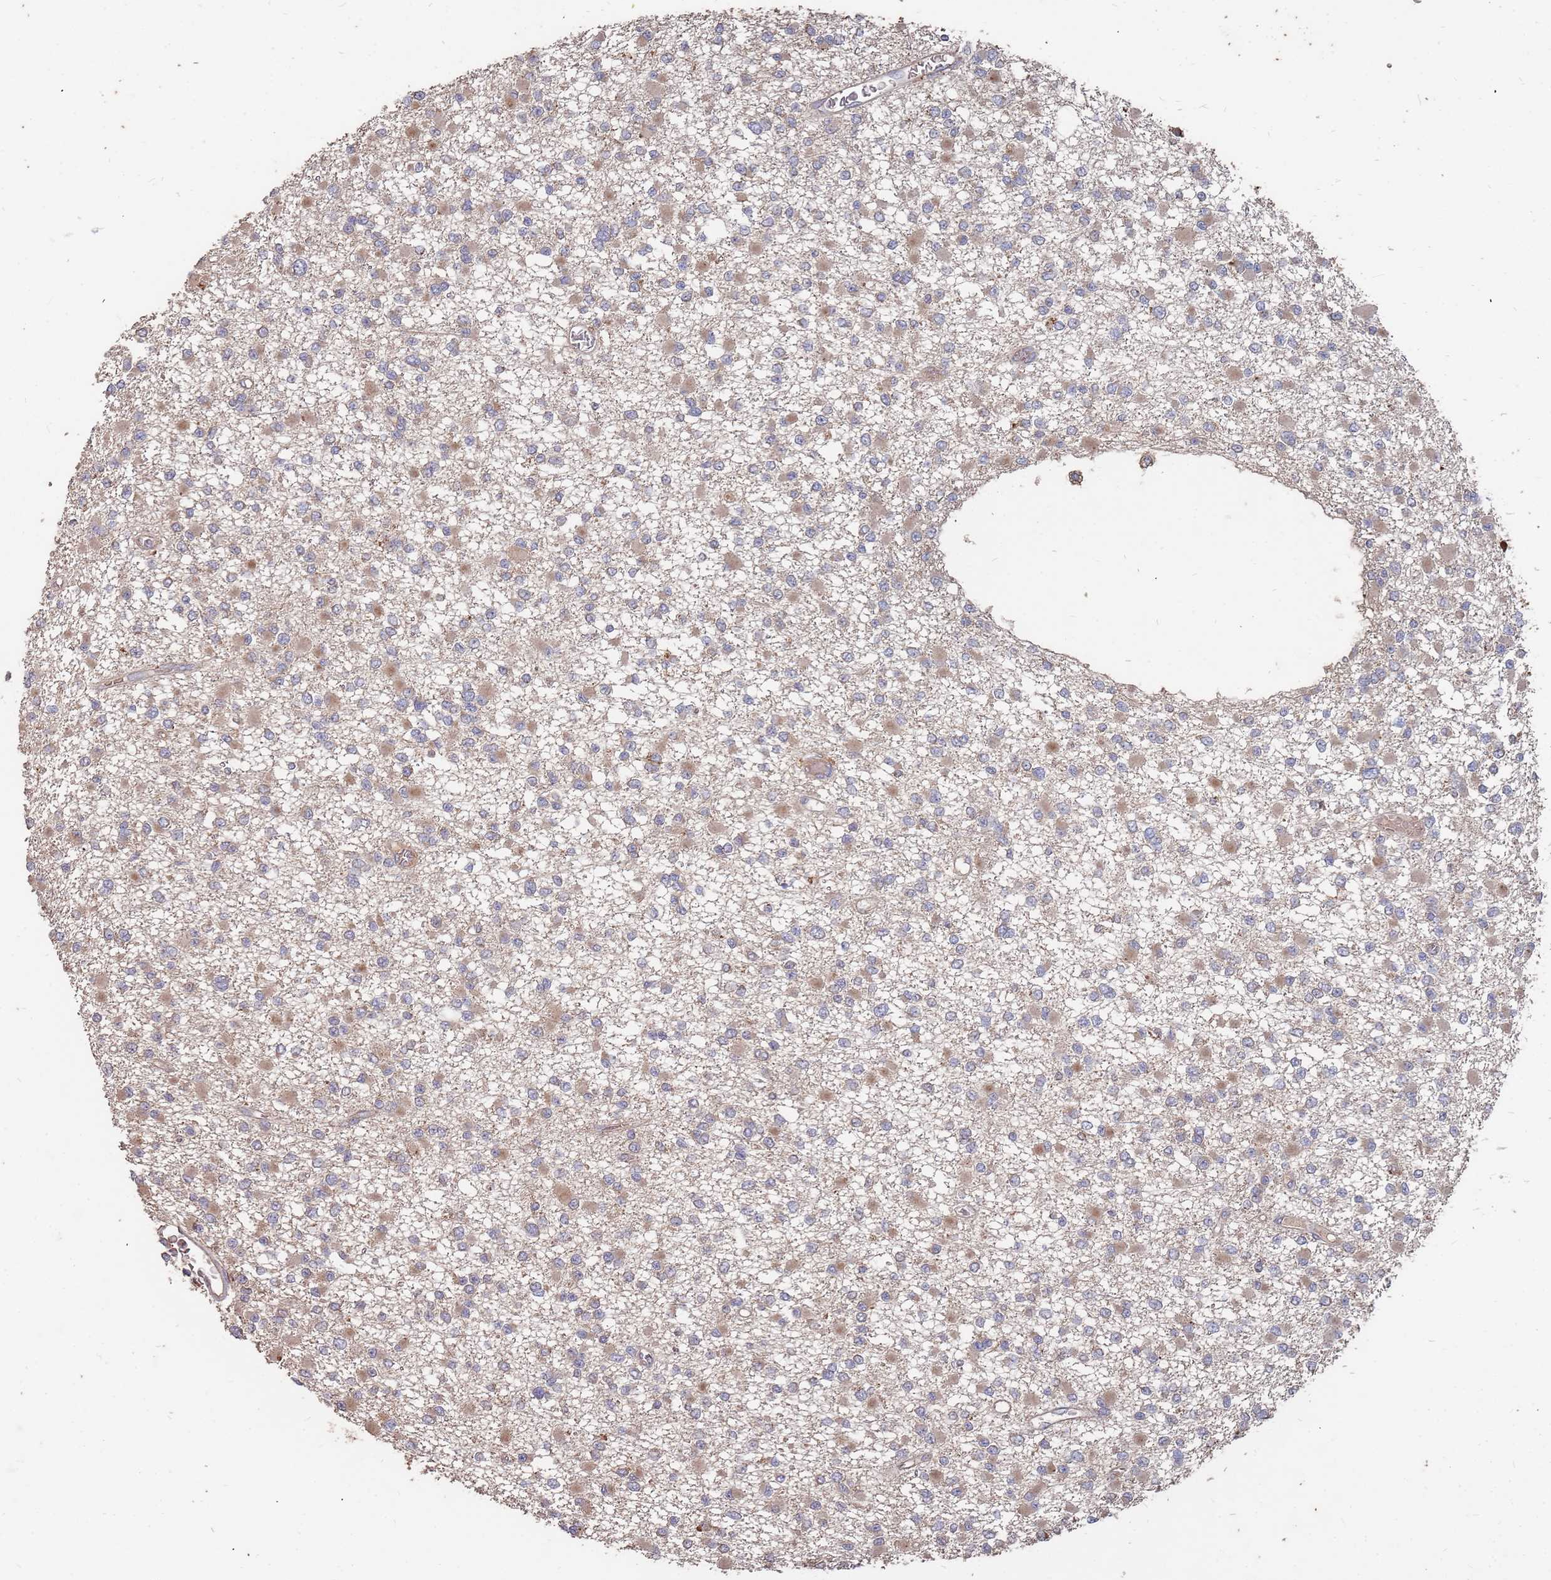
{"staining": {"intensity": "moderate", "quantity": "25%-75%", "location": "cytoplasmic/membranous"}, "tissue": "glioma", "cell_type": "Tumor cells", "image_type": "cancer", "snomed": [{"axis": "morphology", "description": "Glioma, malignant, Low grade"}, {"axis": "topography", "description": "Brain"}], "caption": "Immunohistochemical staining of human glioma demonstrates medium levels of moderate cytoplasmic/membranous expression in approximately 25%-75% of tumor cells.", "gene": "ATG5", "patient": {"sex": "female", "age": 22}}